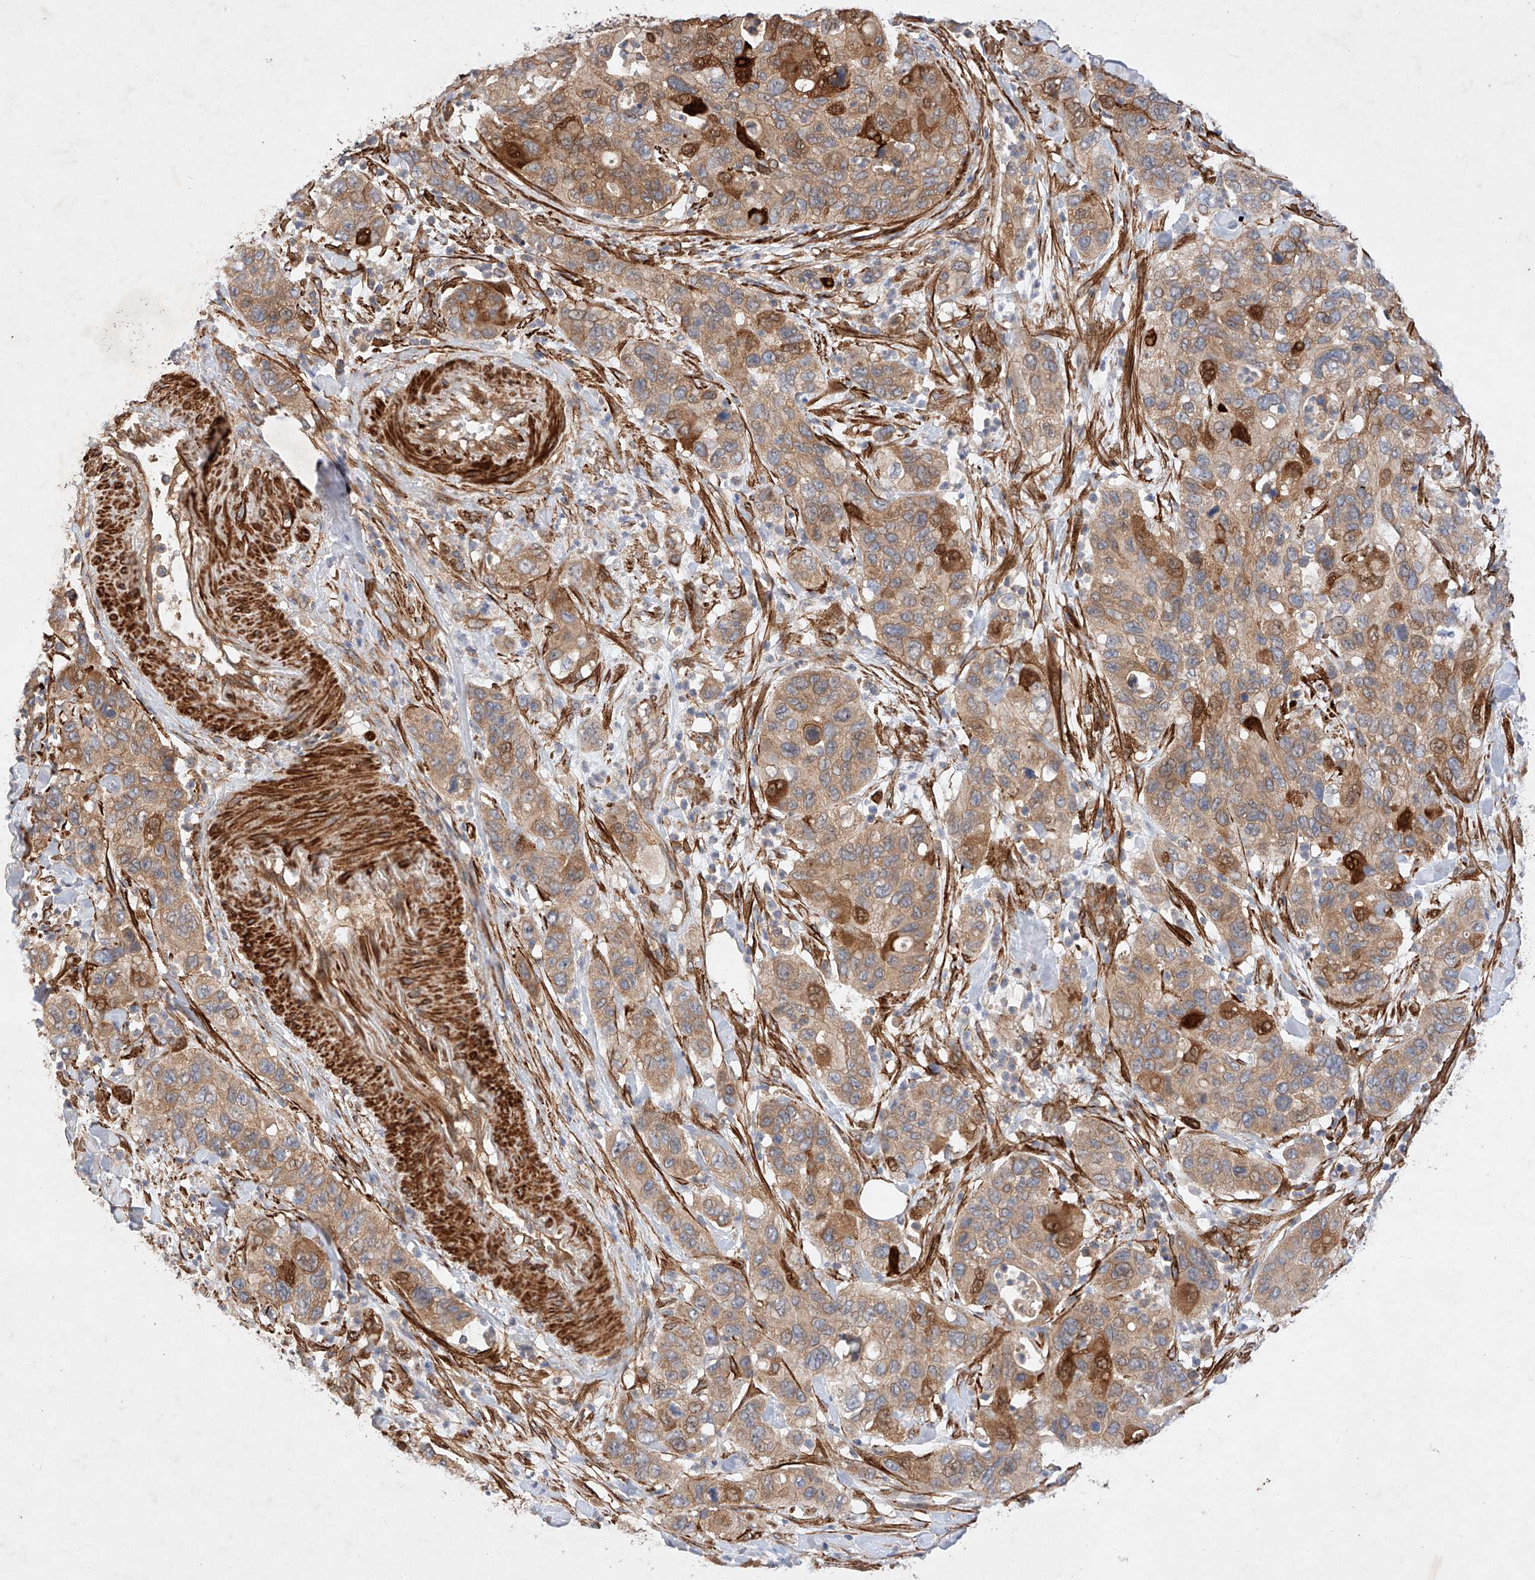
{"staining": {"intensity": "moderate", "quantity": ">75%", "location": "cytoplasmic/membranous"}, "tissue": "pancreatic cancer", "cell_type": "Tumor cells", "image_type": "cancer", "snomed": [{"axis": "morphology", "description": "Adenocarcinoma, NOS"}, {"axis": "topography", "description": "Pancreas"}], "caption": "Immunohistochemical staining of human pancreatic adenocarcinoma reveals medium levels of moderate cytoplasmic/membranous expression in about >75% of tumor cells.", "gene": "RAB23", "patient": {"sex": "female", "age": 71}}